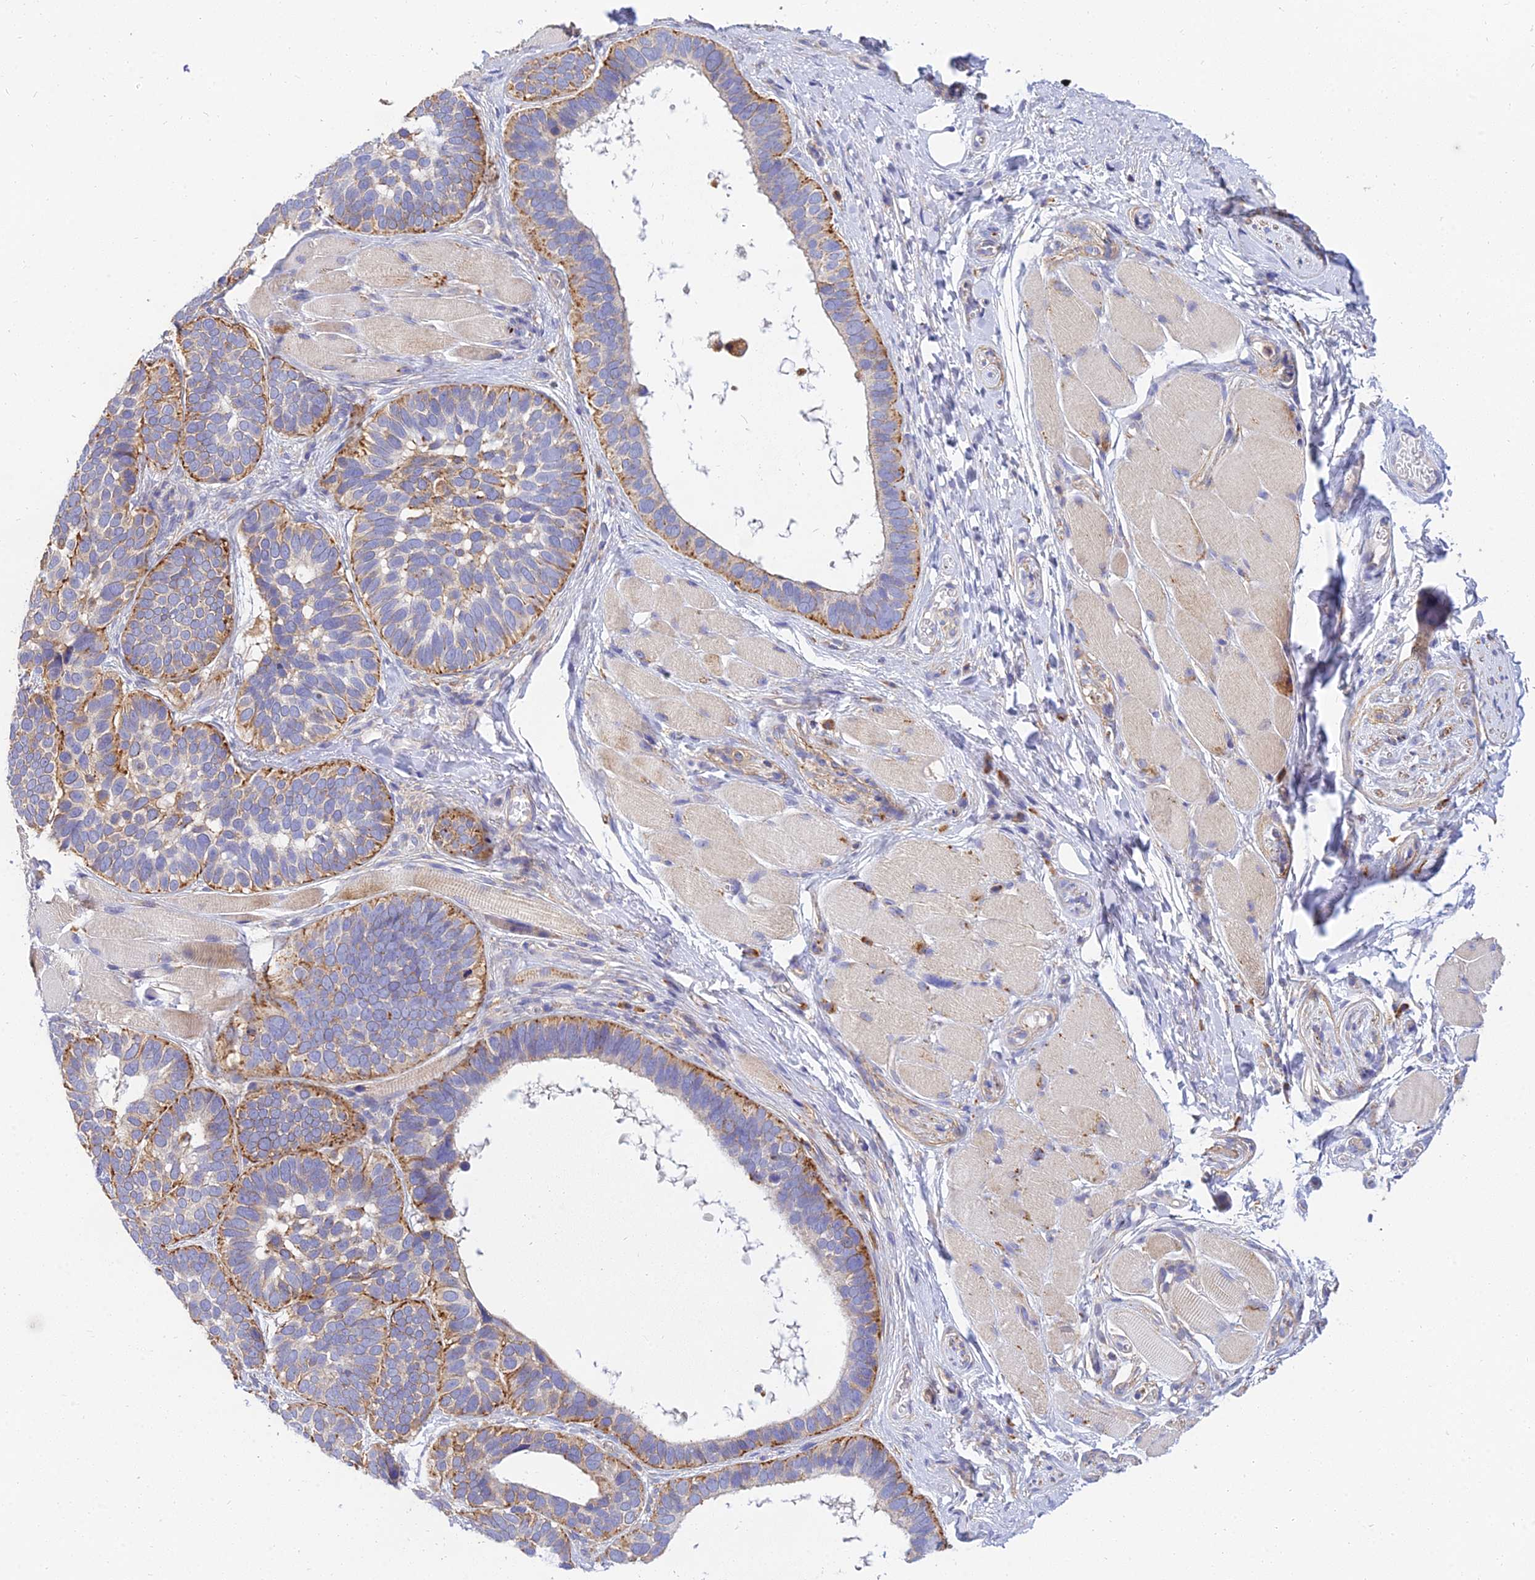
{"staining": {"intensity": "moderate", "quantity": "25%-75%", "location": "cytoplasmic/membranous"}, "tissue": "skin cancer", "cell_type": "Tumor cells", "image_type": "cancer", "snomed": [{"axis": "morphology", "description": "Basal cell carcinoma"}, {"axis": "topography", "description": "Skin"}], "caption": "The image shows immunohistochemical staining of skin cancer. There is moderate cytoplasmic/membranous staining is appreciated in about 25%-75% of tumor cells. (Stains: DAB in brown, nuclei in blue, Microscopy: brightfield microscopy at high magnification).", "gene": "ARL8B", "patient": {"sex": "male", "age": 62}}